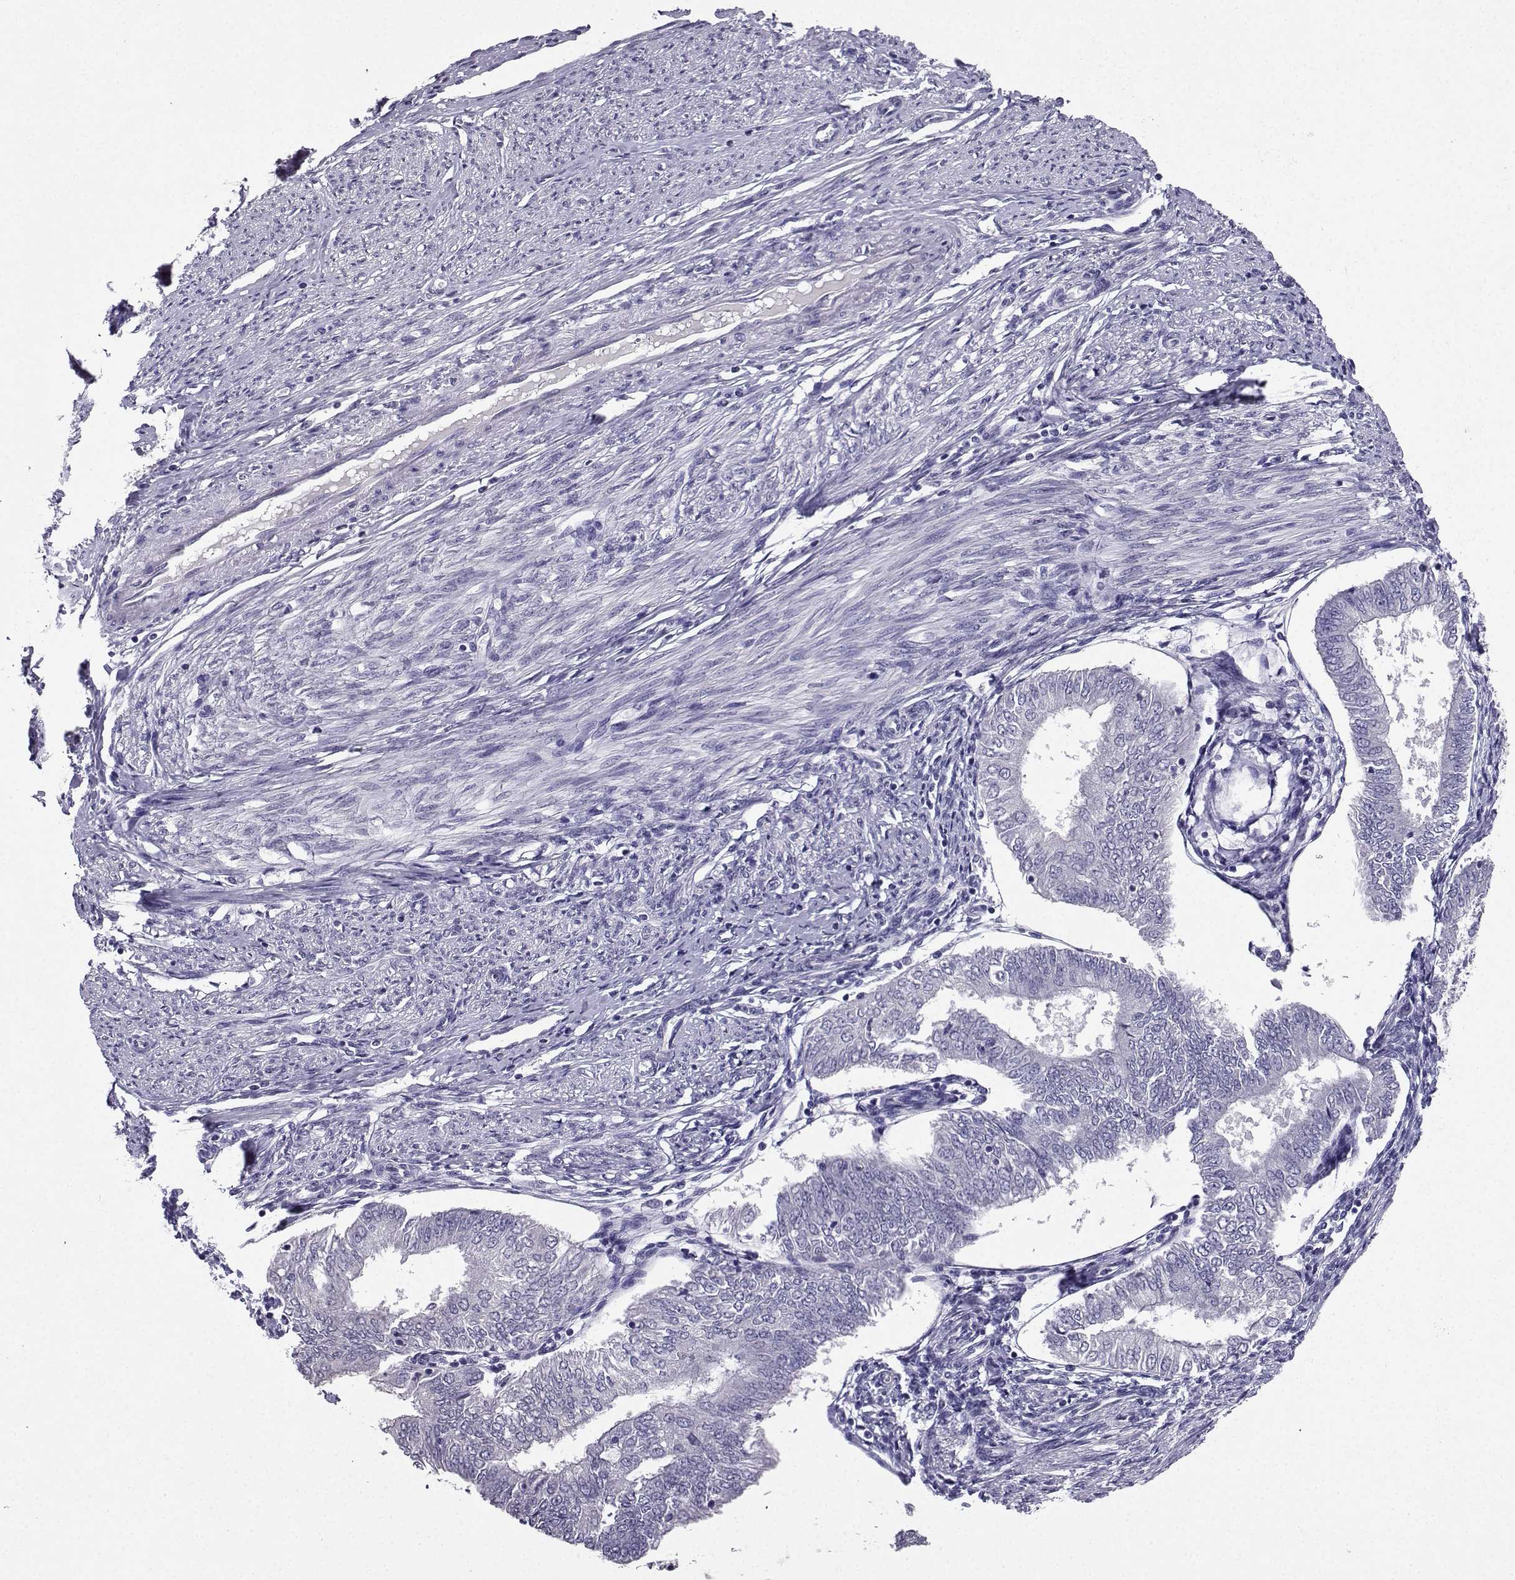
{"staining": {"intensity": "negative", "quantity": "none", "location": "none"}, "tissue": "endometrial cancer", "cell_type": "Tumor cells", "image_type": "cancer", "snomed": [{"axis": "morphology", "description": "Adenocarcinoma, NOS"}, {"axis": "topography", "description": "Endometrium"}], "caption": "High power microscopy histopathology image of an immunohistochemistry (IHC) photomicrograph of endometrial adenocarcinoma, revealing no significant expression in tumor cells.", "gene": "SPAG11B", "patient": {"sex": "female", "age": 58}}